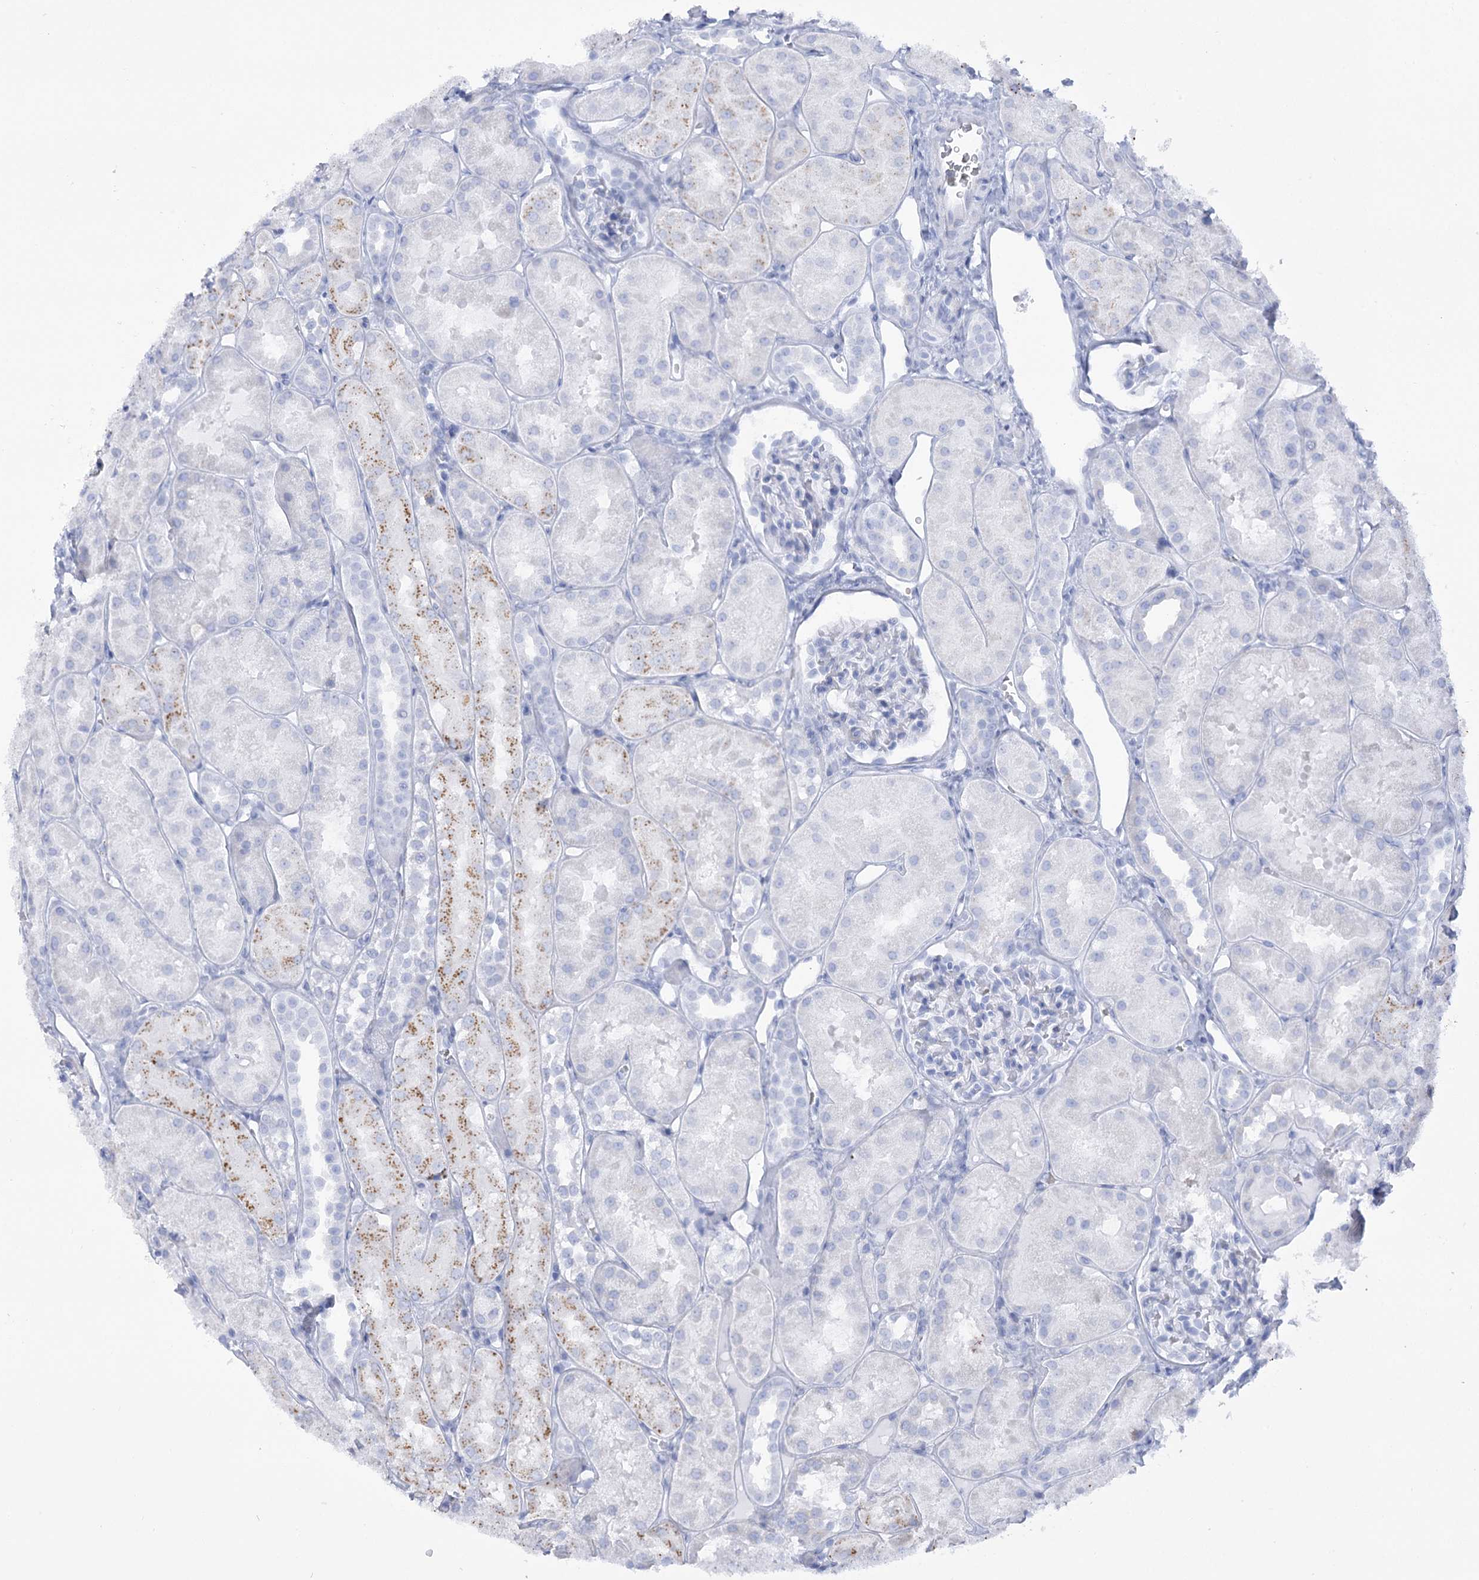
{"staining": {"intensity": "negative", "quantity": "none", "location": "none"}, "tissue": "kidney", "cell_type": "Cells in glomeruli", "image_type": "normal", "snomed": [{"axis": "morphology", "description": "Normal tissue, NOS"}, {"axis": "topography", "description": "Kidney"}, {"axis": "topography", "description": "Urinary bladder"}], "caption": "Kidney stained for a protein using immunohistochemistry reveals no staining cells in glomeruli.", "gene": "SIAE", "patient": {"sex": "male", "age": 16}}